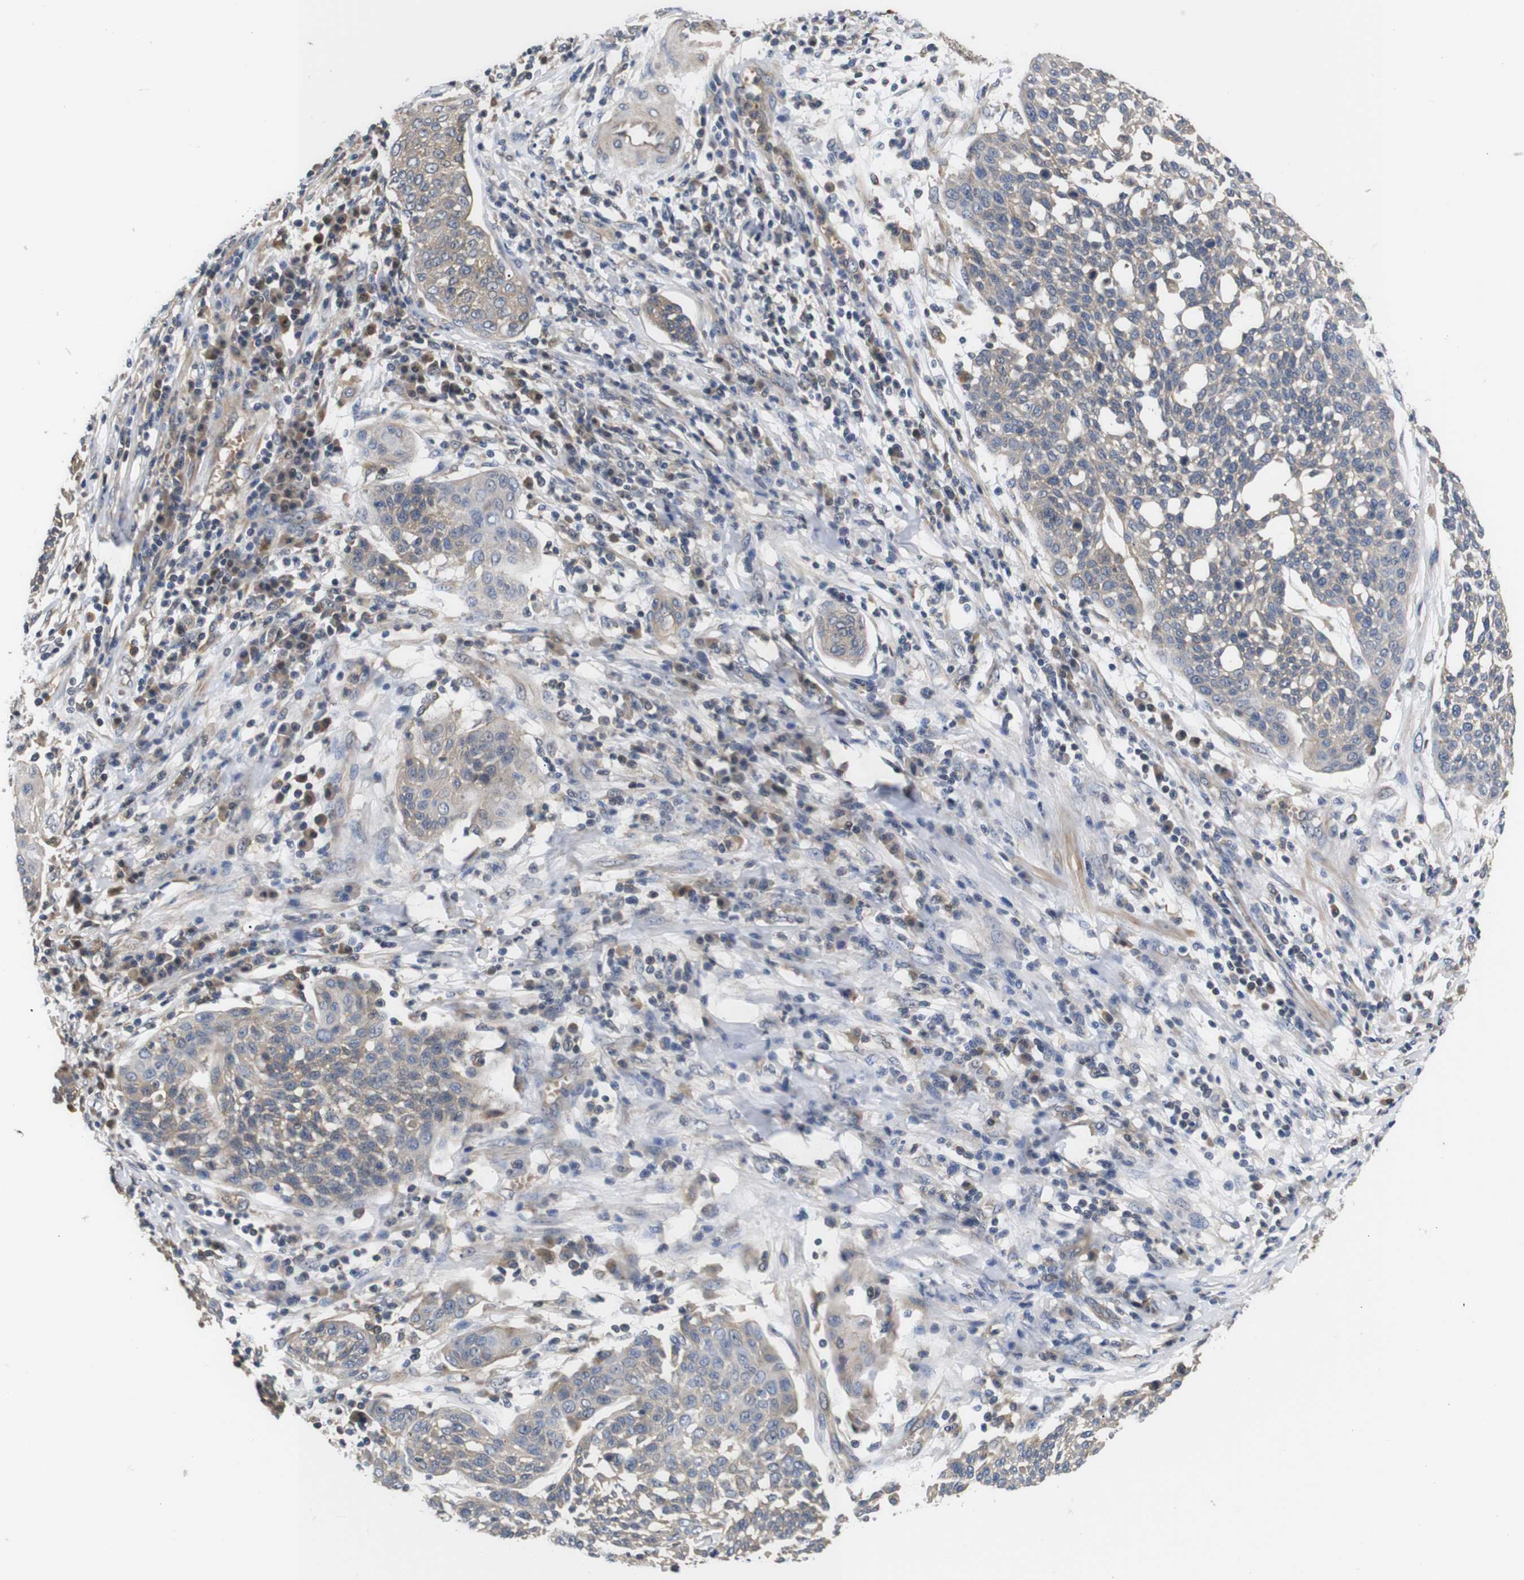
{"staining": {"intensity": "weak", "quantity": ">75%", "location": "cytoplasmic/membranous"}, "tissue": "cervical cancer", "cell_type": "Tumor cells", "image_type": "cancer", "snomed": [{"axis": "morphology", "description": "Squamous cell carcinoma, NOS"}, {"axis": "topography", "description": "Cervix"}], "caption": "Cervical cancer (squamous cell carcinoma) was stained to show a protein in brown. There is low levels of weak cytoplasmic/membranous positivity in approximately >75% of tumor cells.", "gene": "DDR1", "patient": {"sex": "female", "age": 34}}